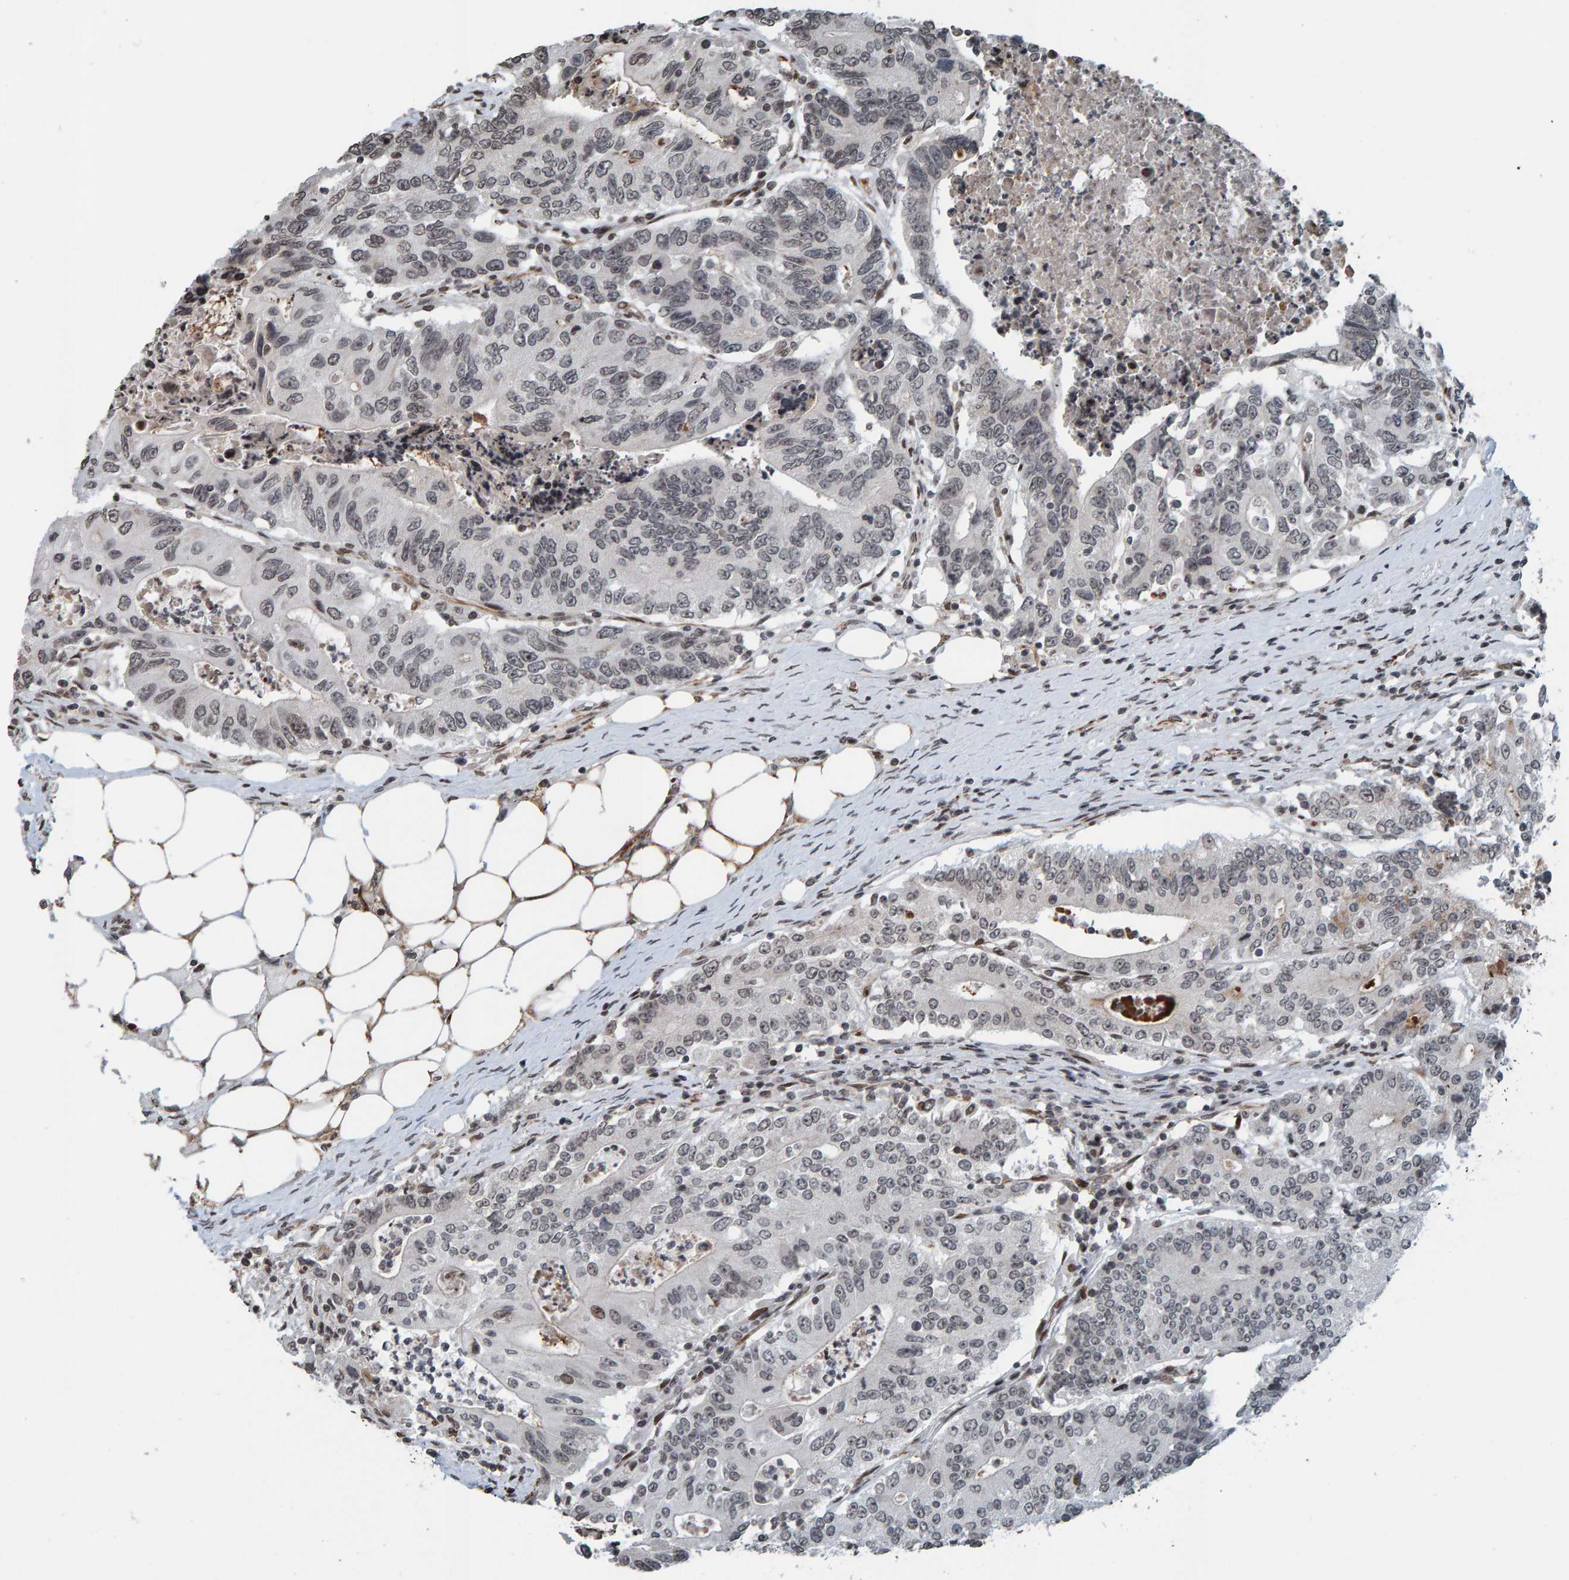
{"staining": {"intensity": "weak", "quantity": "<25%", "location": "nuclear"}, "tissue": "colorectal cancer", "cell_type": "Tumor cells", "image_type": "cancer", "snomed": [{"axis": "morphology", "description": "Adenocarcinoma, NOS"}, {"axis": "topography", "description": "Colon"}], "caption": "The photomicrograph exhibits no staining of tumor cells in colorectal adenocarcinoma.", "gene": "ZNF366", "patient": {"sex": "female", "age": 77}}